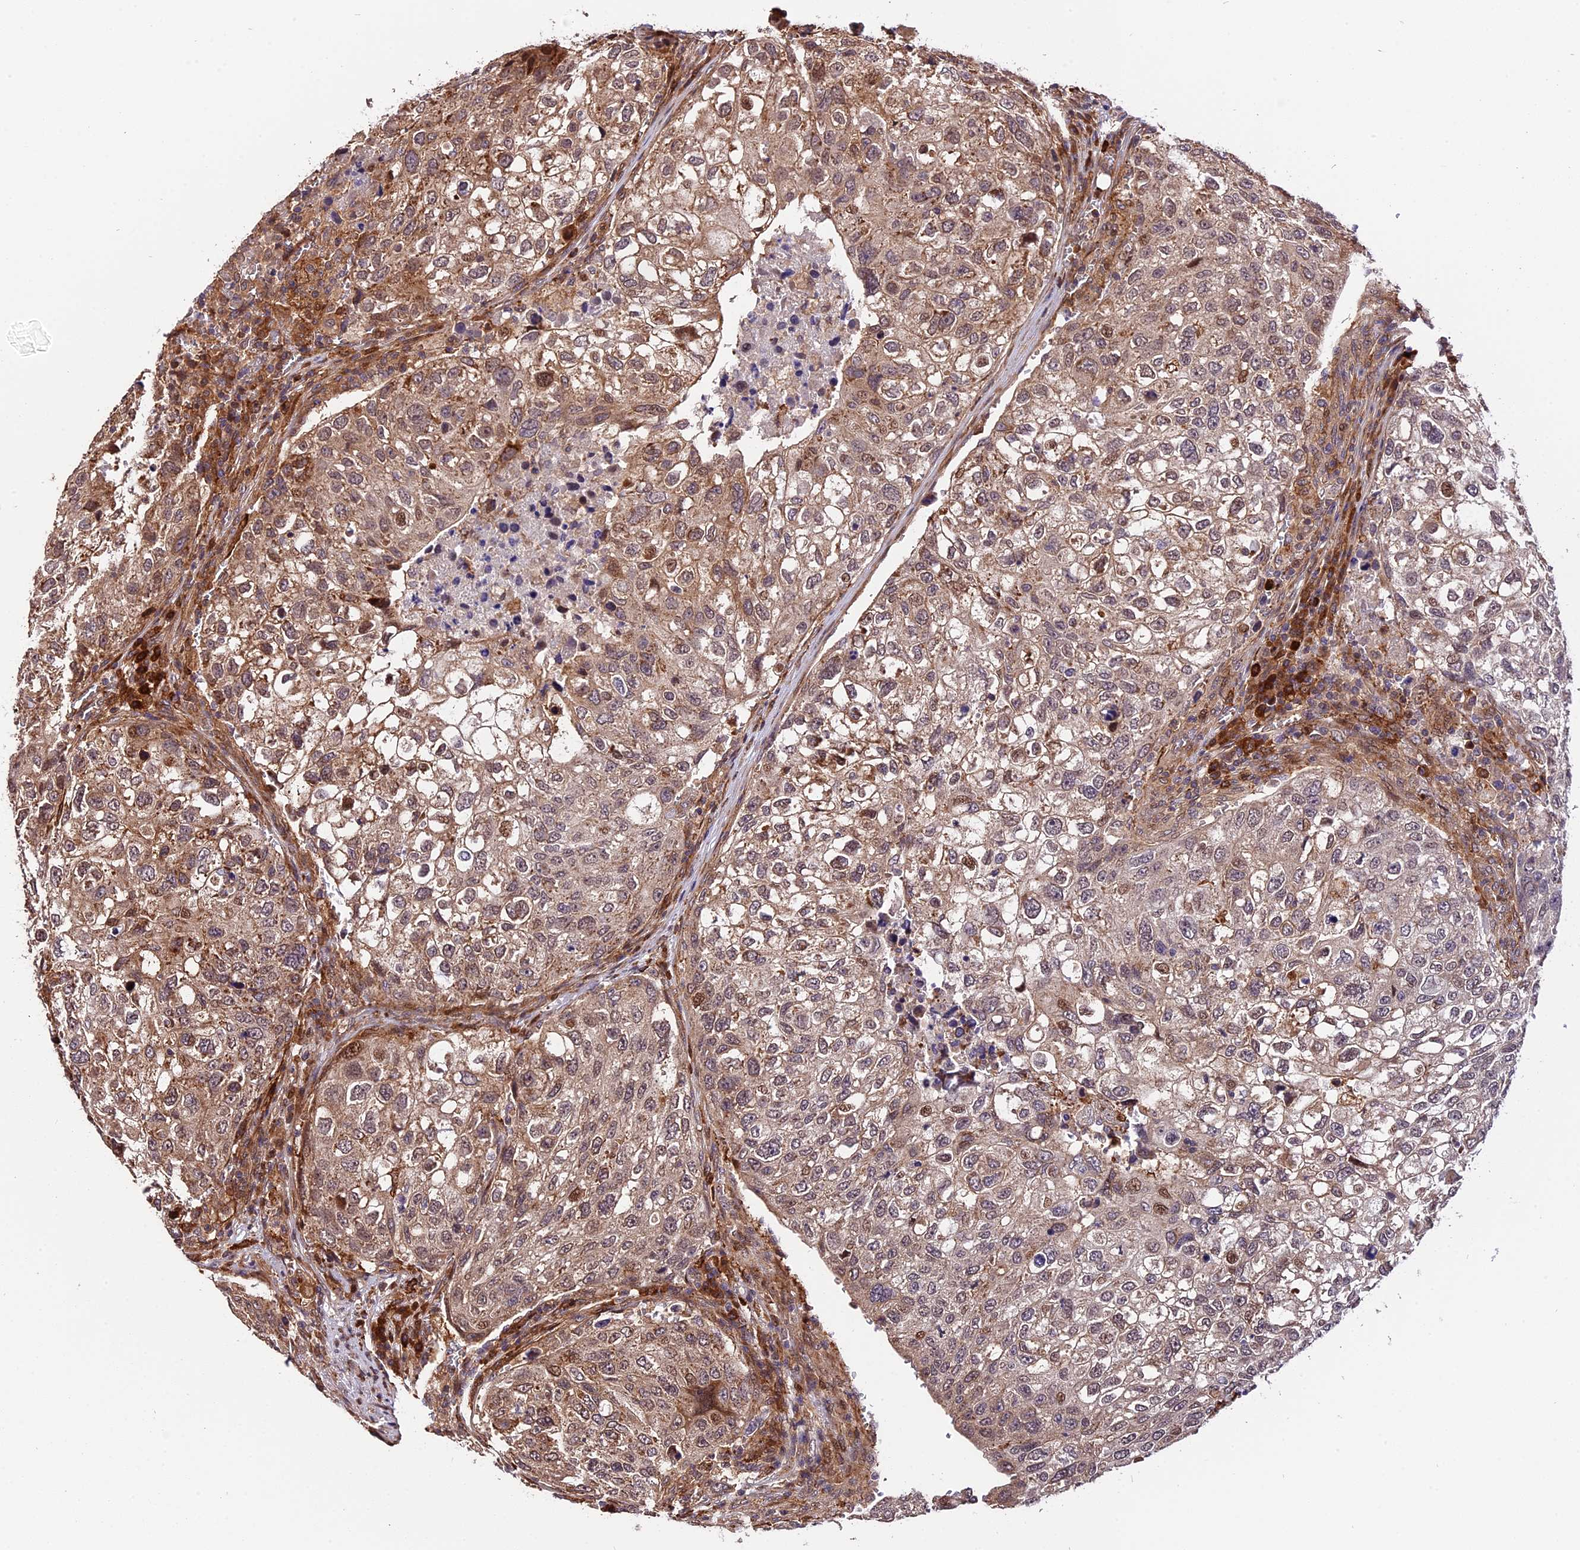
{"staining": {"intensity": "weak", "quantity": "25%-75%", "location": "cytoplasmic/membranous,nuclear"}, "tissue": "urothelial cancer", "cell_type": "Tumor cells", "image_type": "cancer", "snomed": [{"axis": "morphology", "description": "Urothelial carcinoma, High grade"}, {"axis": "topography", "description": "Lymph node"}, {"axis": "topography", "description": "Urinary bladder"}], "caption": "Immunohistochemical staining of human urothelial cancer reveals low levels of weak cytoplasmic/membranous and nuclear protein staining in about 25%-75% of tumor cells.", "gene": "HERPUD1", "patient": {"sex": "male", "age": 51}}